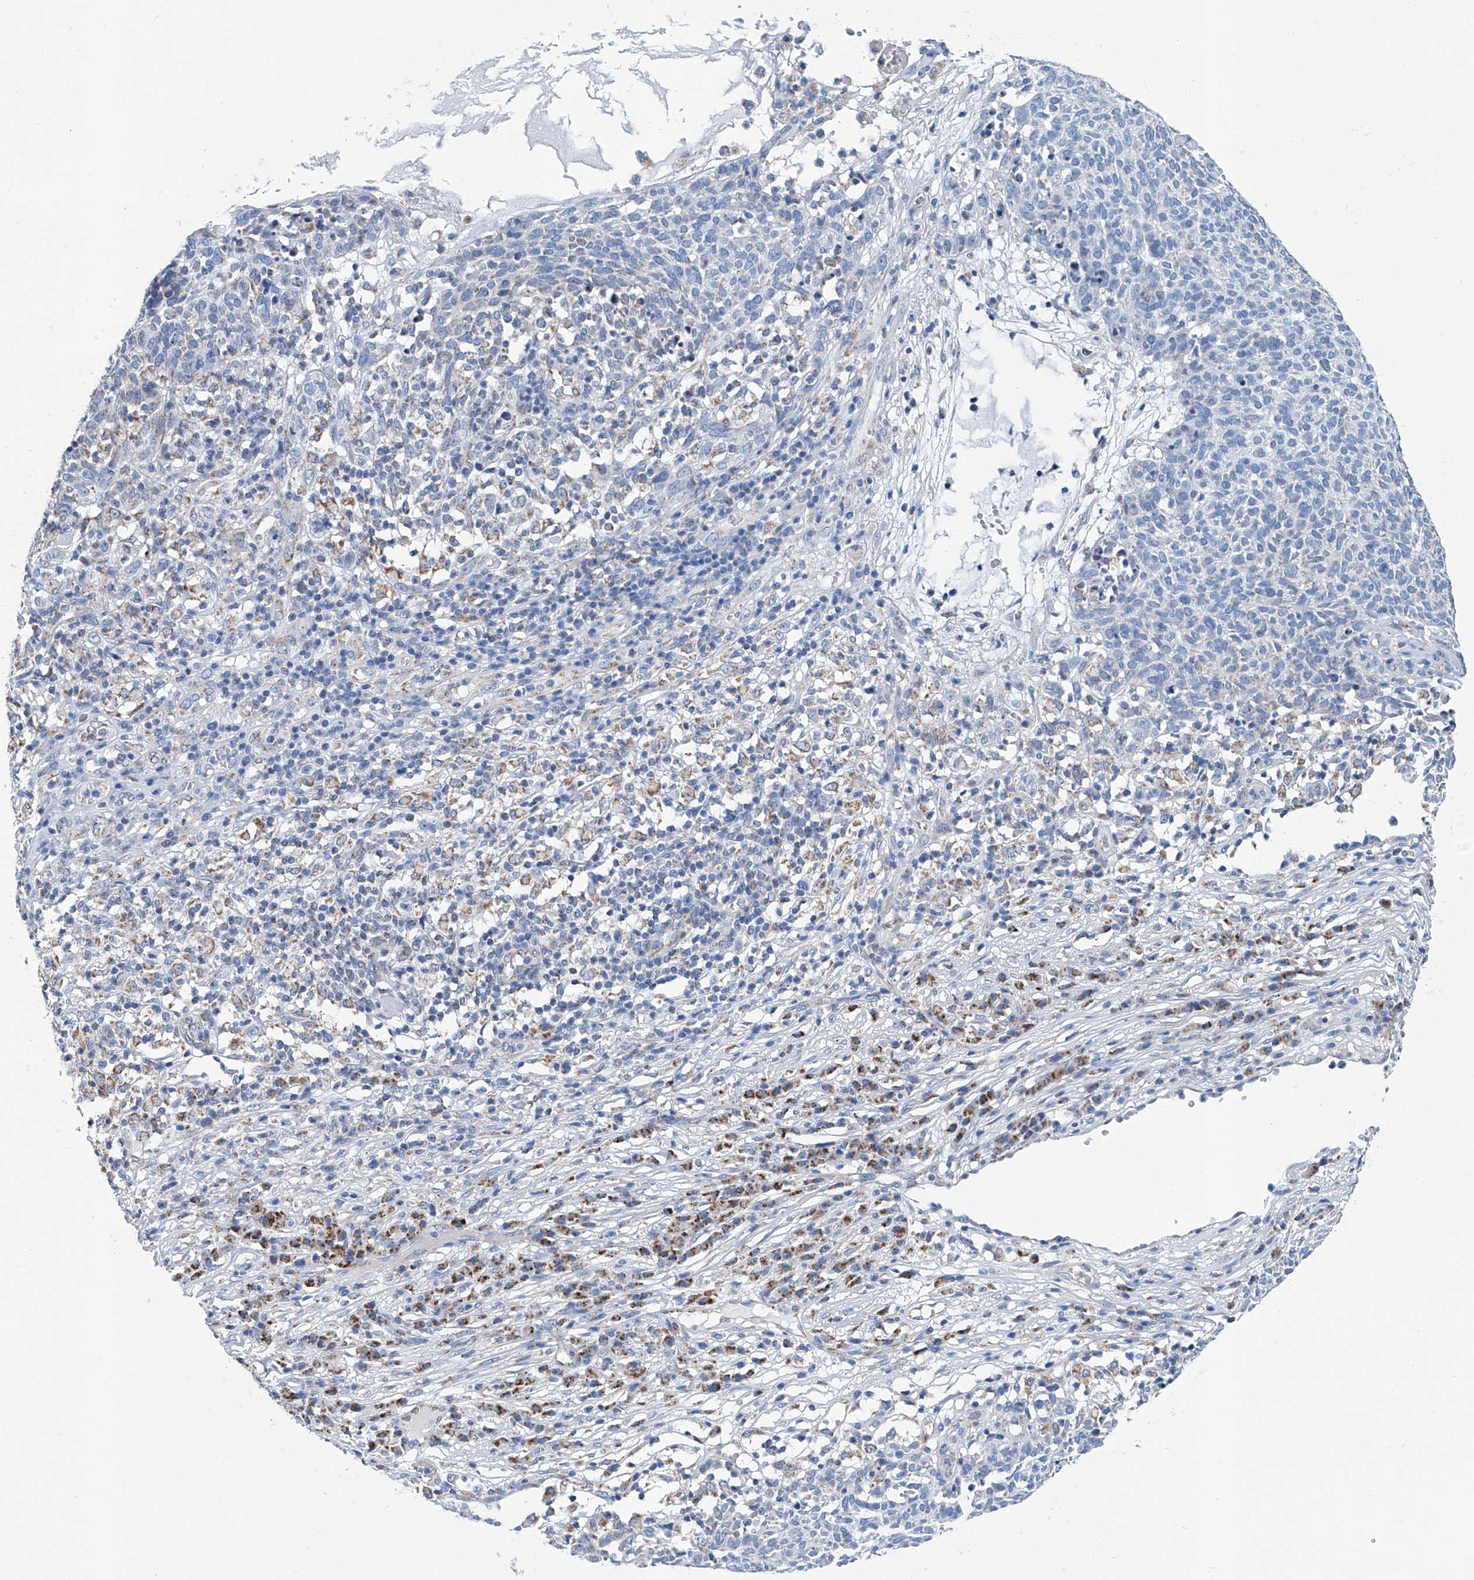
{"staining": {"intensity": "negative", "quantity": "none", "location": "none"}, "tissue": "skin cancer", "cell_type": "Tumor cells", "image_type": "cancer", "snomed": [{"axis": "morphology", "description": "Squamous cell carcinoma, NOS"}, {"axis": "topography", "description": "Skin"}], "caption": "Immunohistochemical staining of skin cancer displays no significant expression in tumor cells.", "gene": "MT-ND1", "patient": {"sex": "female", "age": 90}}